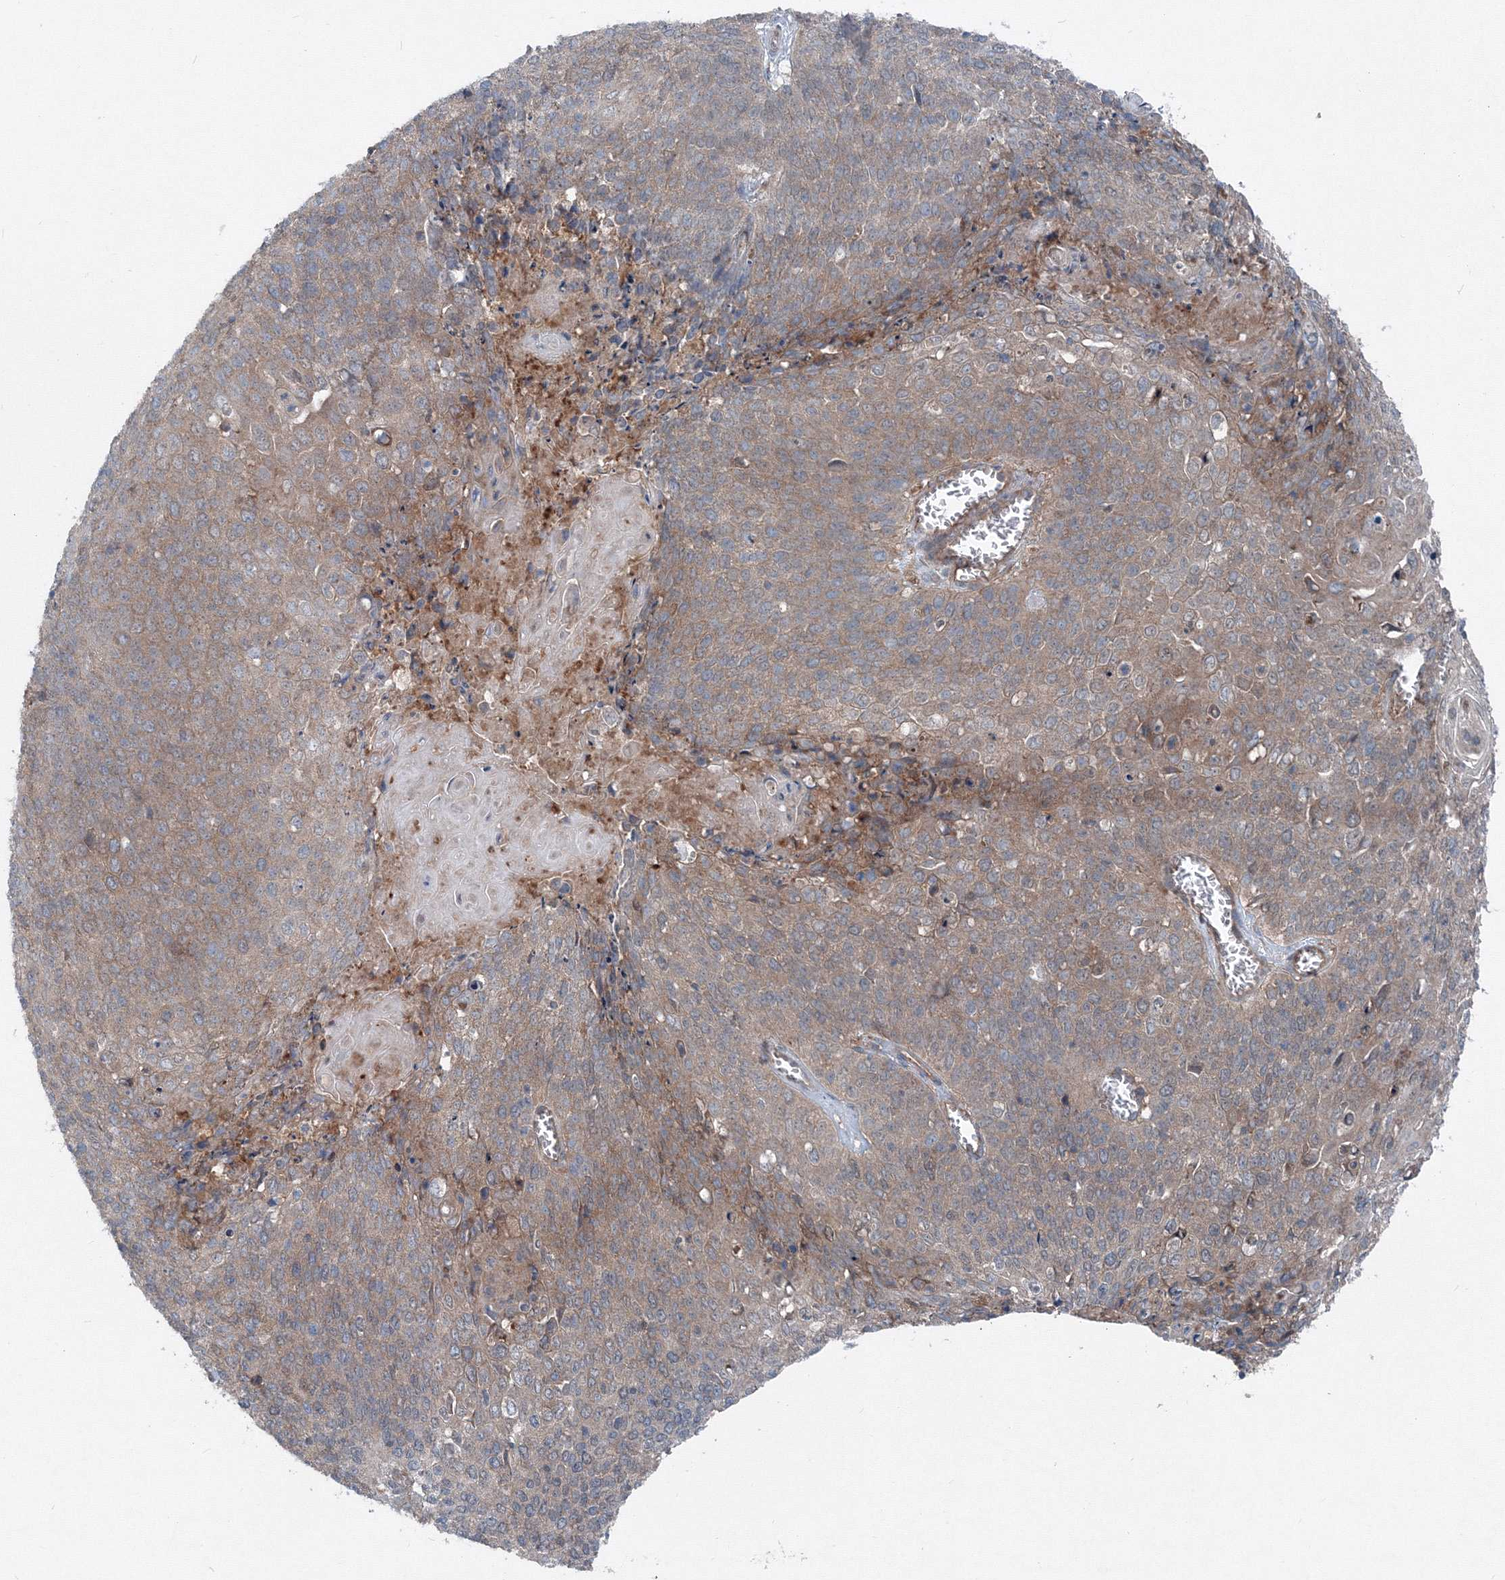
{"staining": {"intensity": "moderate", "quantity": ">75%", "location": "cytoplasmic/membranous"}, "tissue": "cervical cancer", "cell_type": "Tumor cells", "image_type": "cancer", "snomed": [{"axis": "morphology", "description": "Squamous cell carcinoma, NOS"}, {"axis": "topography", "description": "Cervix"}], "caption": "Immunohistochemistry (IHC) photomicrograph of neoplastic tissue: human cervical cancer (squamous cell carcinoma) stained using immunohistochemistry demonstrates medium levels of moderate protein expression localized specifically in the cytoplasmic/membranous of tumor cells, appearing as a cytoplasmic/membranous brown color.", "gene": "TPRKB", "patient": {"sex": "female", "age": 39}}